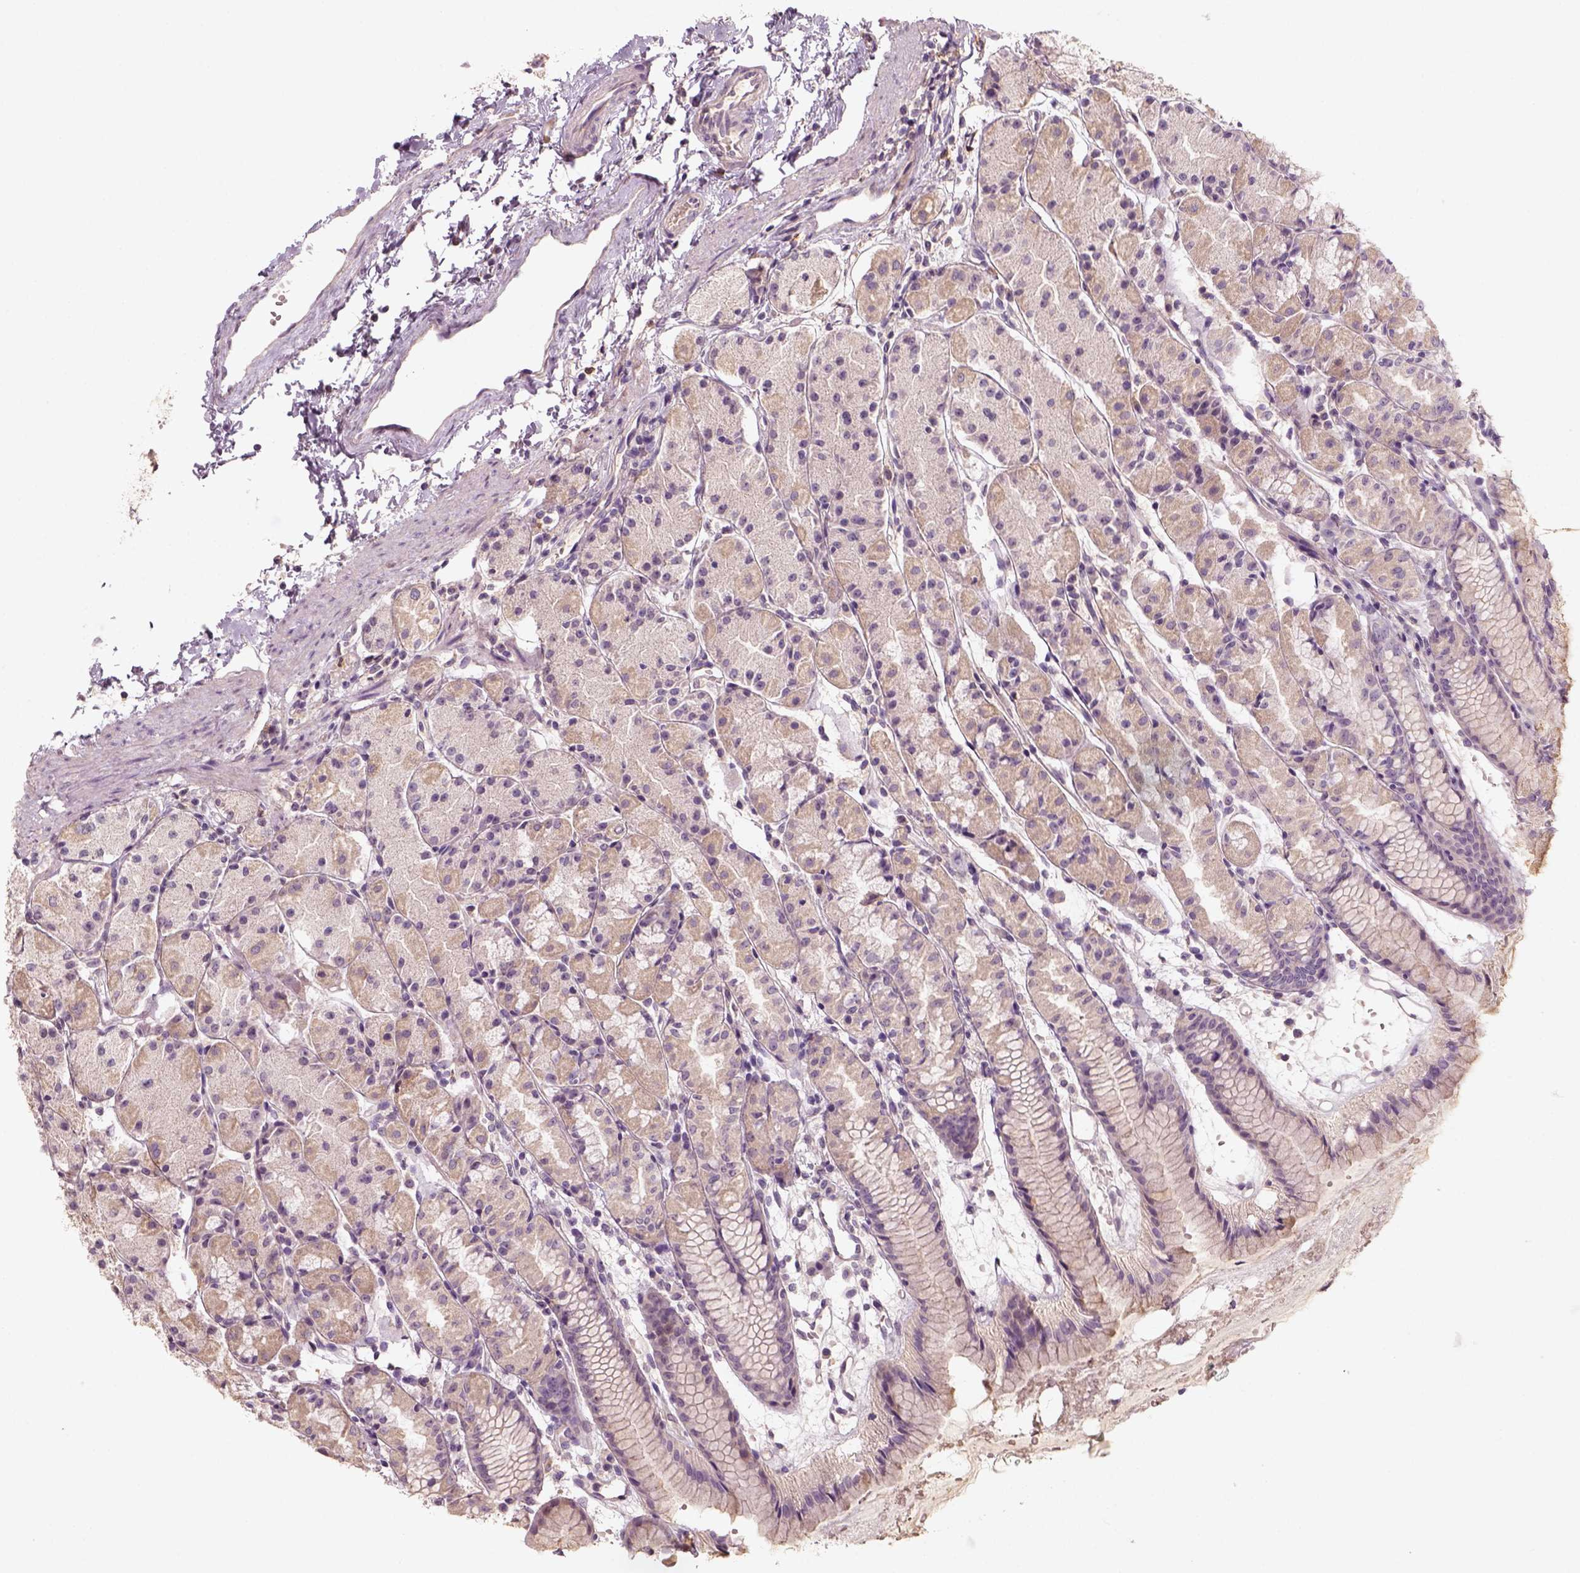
{"staining": {"intensity": "weak", "quantity": "<25%", "location": "cytoplasmic/membranous"}, "tissue": "stomach", "cell_type": "Glandular cells", "image_type": "normal", "snomed": [{"axis": "morphology", "description": "Normal tissue, NOS"}, {"axis": "topography", "description": "Stomach, upper"}], "caption": "Immunohistochemistry (IHC) image of normal human stomach stained for a protein (brown), which displays no positivity in glandular cells. The staining was performed using DAB to visualize the protein expression in brown, while the nuclei were stained in blue with hematoxylin (Magnification: 20x).", "gene": "AQP9", "patient": {"sex": "male", "age": 47}}